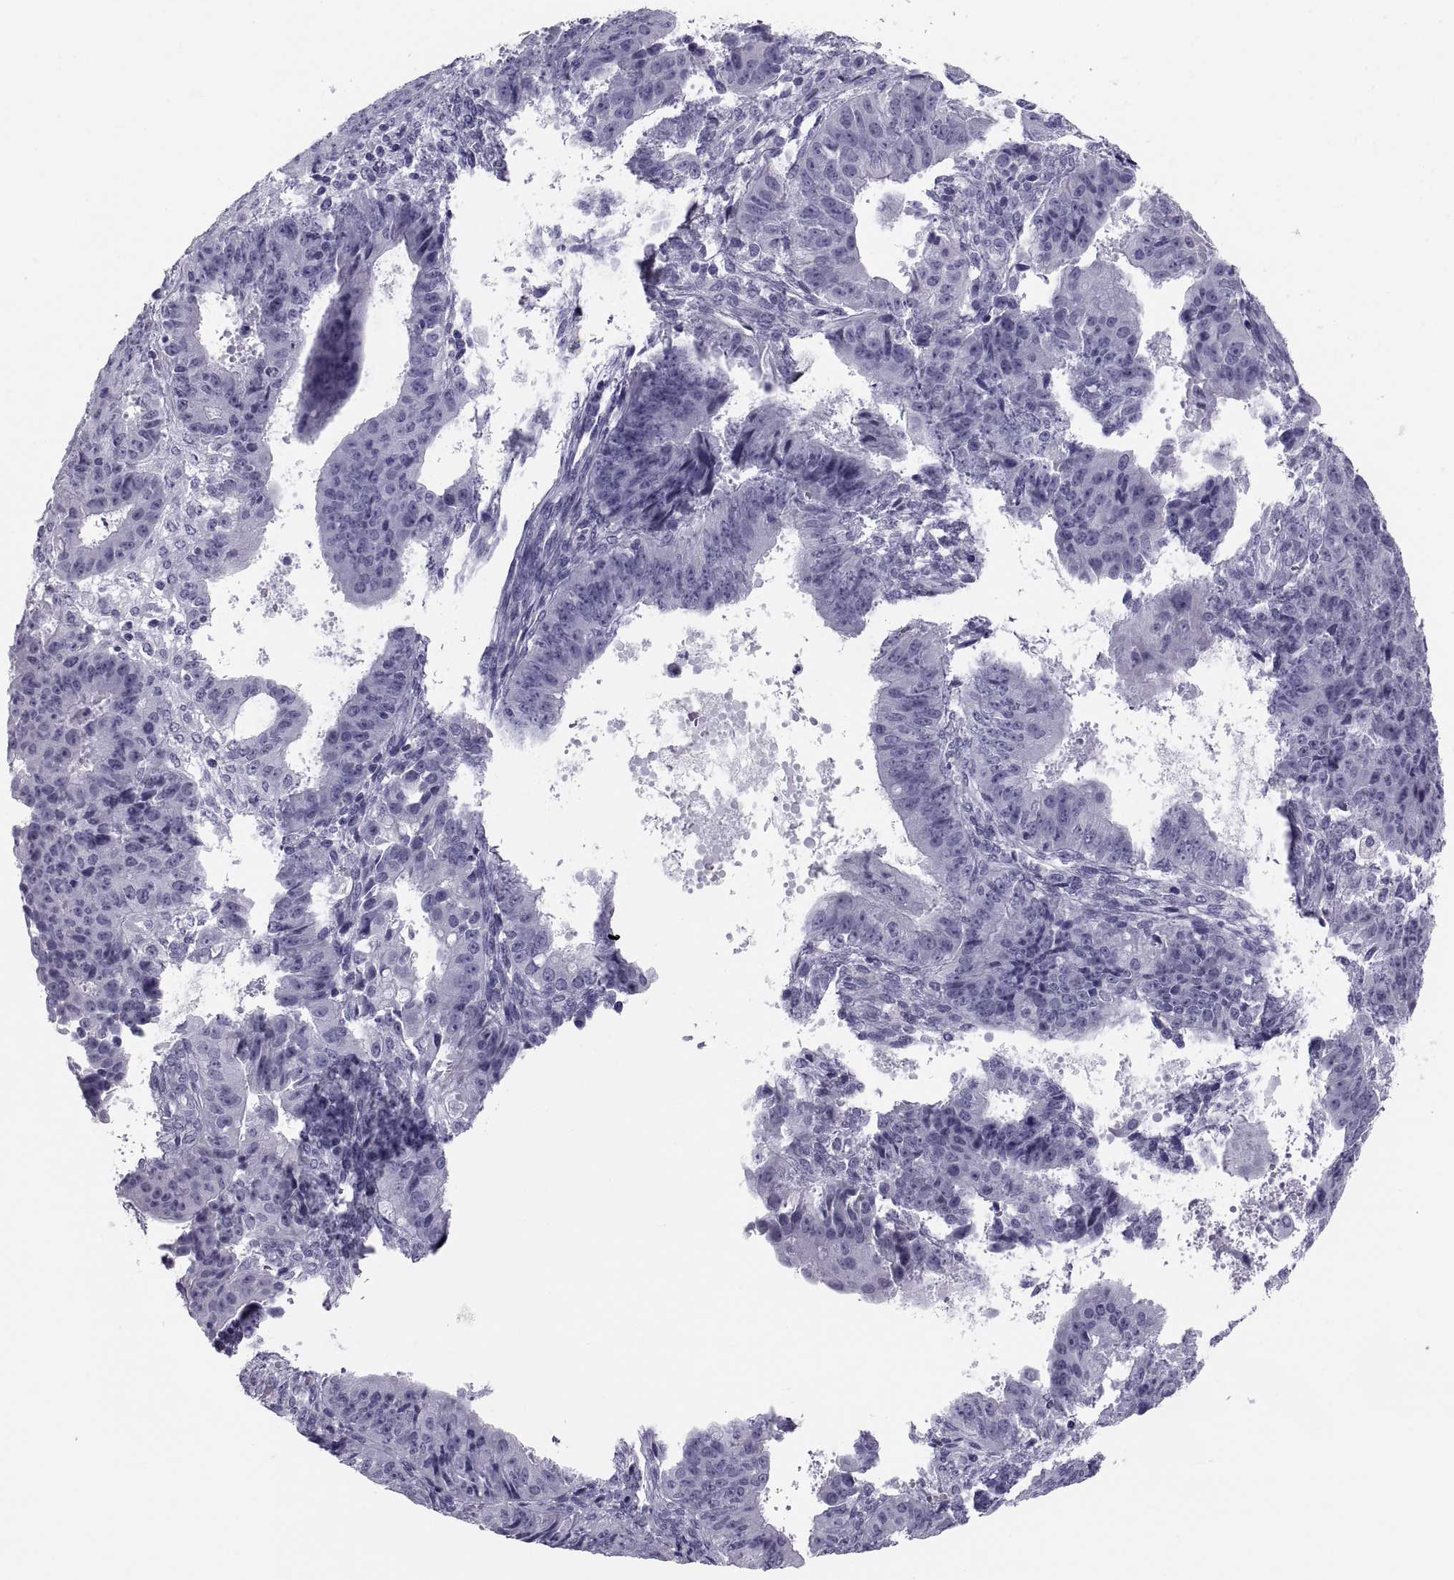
{"staining": {"intensity": "negative", "quantity": "none", "location": "none"}, "tissue": "ovarian cancer", "cell_type": "Tumor cells", "image_type": "cancer", "snomed": [{"axis": "morphology", "description": "Carcinoma, endometroid"}, {"axis": "topography", "description": "Ovary"}], "caption": "Immunohistochemistry histopathology image of neoplastic tissue: ovarian cancer stained with DAB reveals no significant protein positivity in tumor cells.", "gene": "CRISP1", "patient": {"sex": "female", "age": 42}}